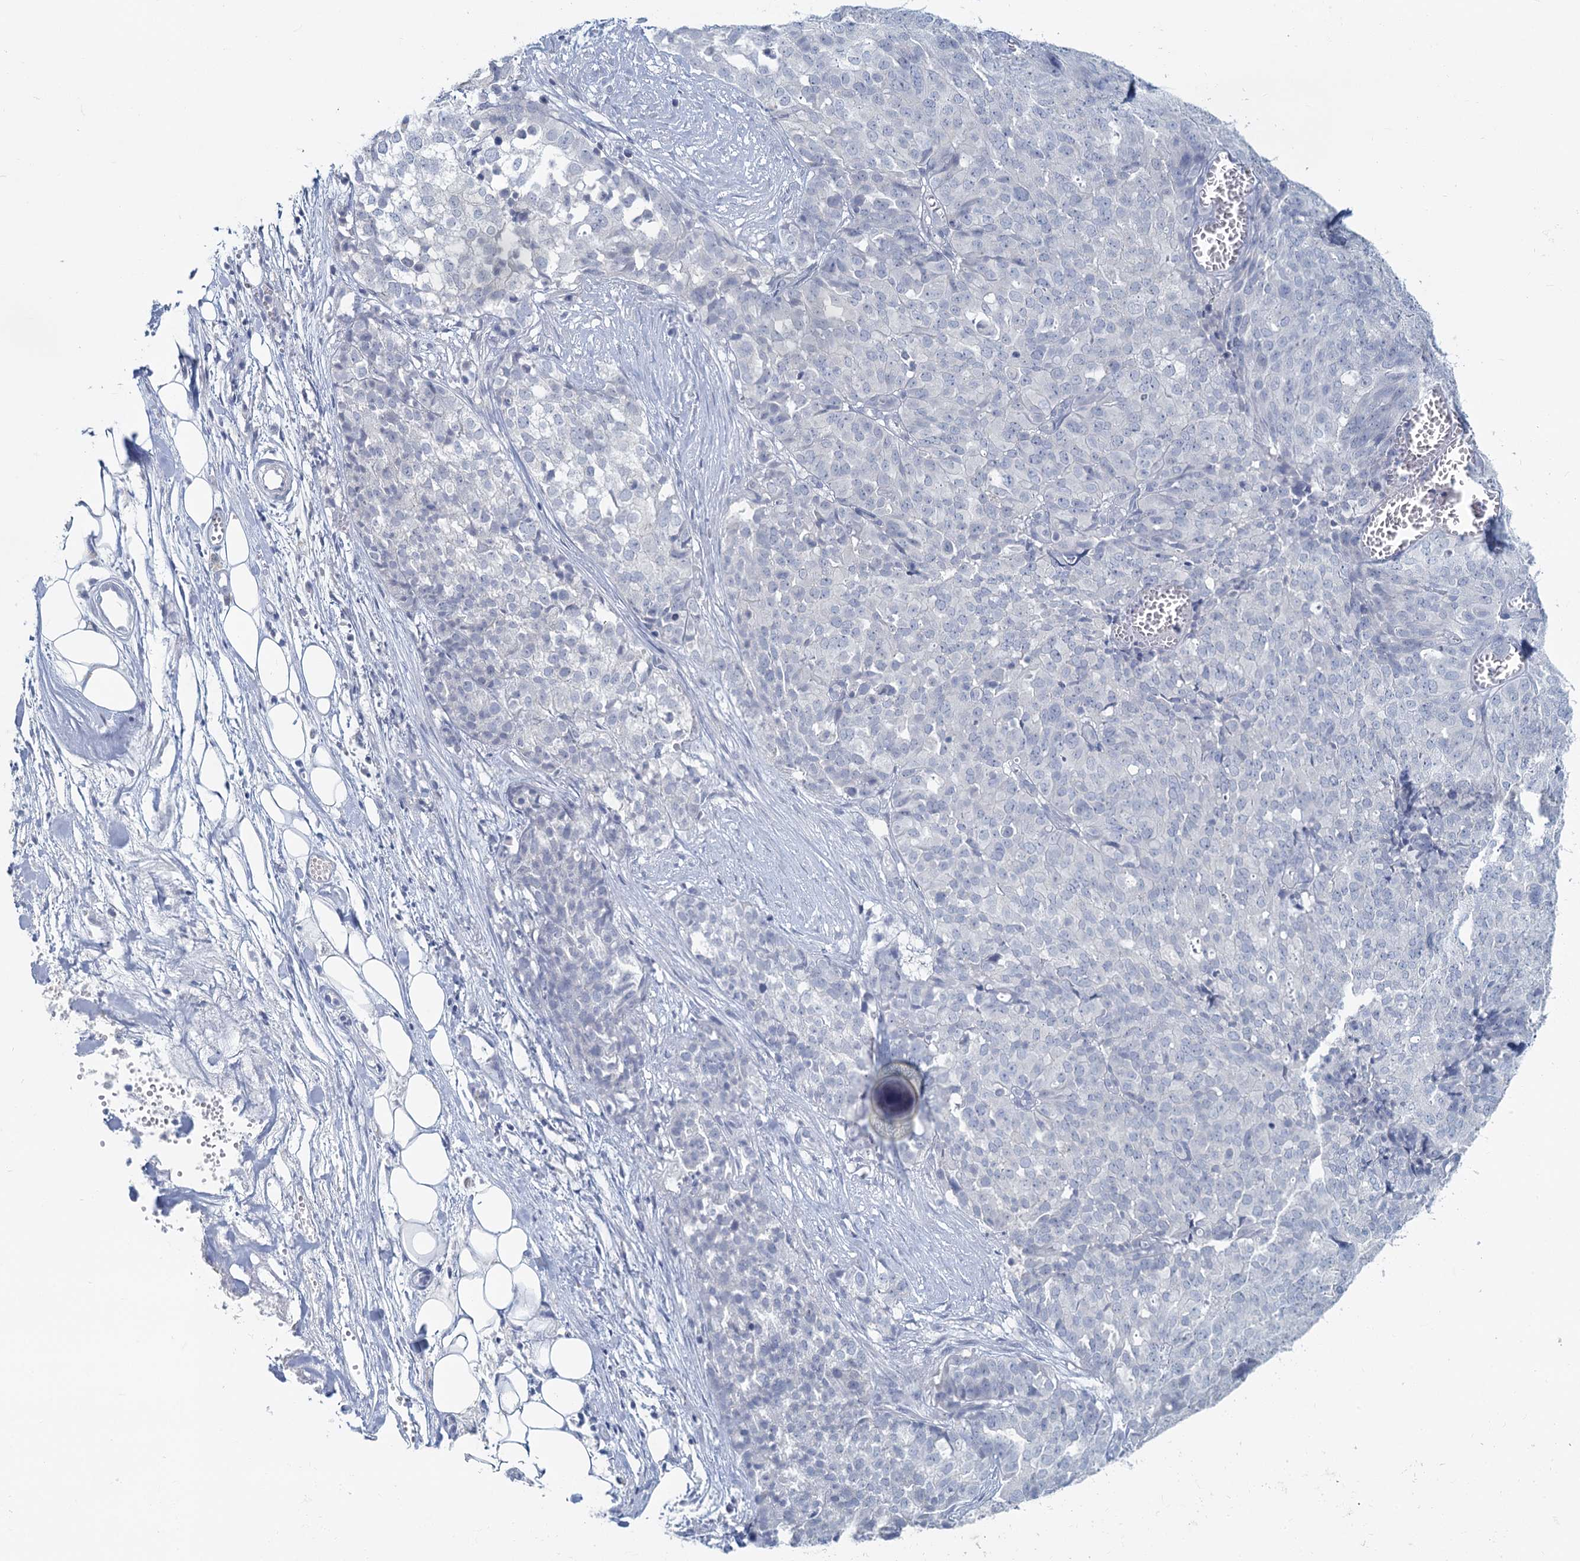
{"staining": {"intensity": "negative", "quantity": "none", "location": "none"}, "tissue": "ovarian cancer", "cell_type": "Tumor cells", "image_type": "cancer", "snomed": [{"axis": "morphology", "description": "Cystadenocarcinoma, serous, NOS"}, {"axis": "topography", "description": "Soft tissue"}, {"axis": "topography", "description": "Ovary"}], "caption": "Histopathology image shows no significant protein positivity in tumor cells of ovarian cancer.", "gene": "CHGA", "patient": {"sex": "female", "age": 57}}